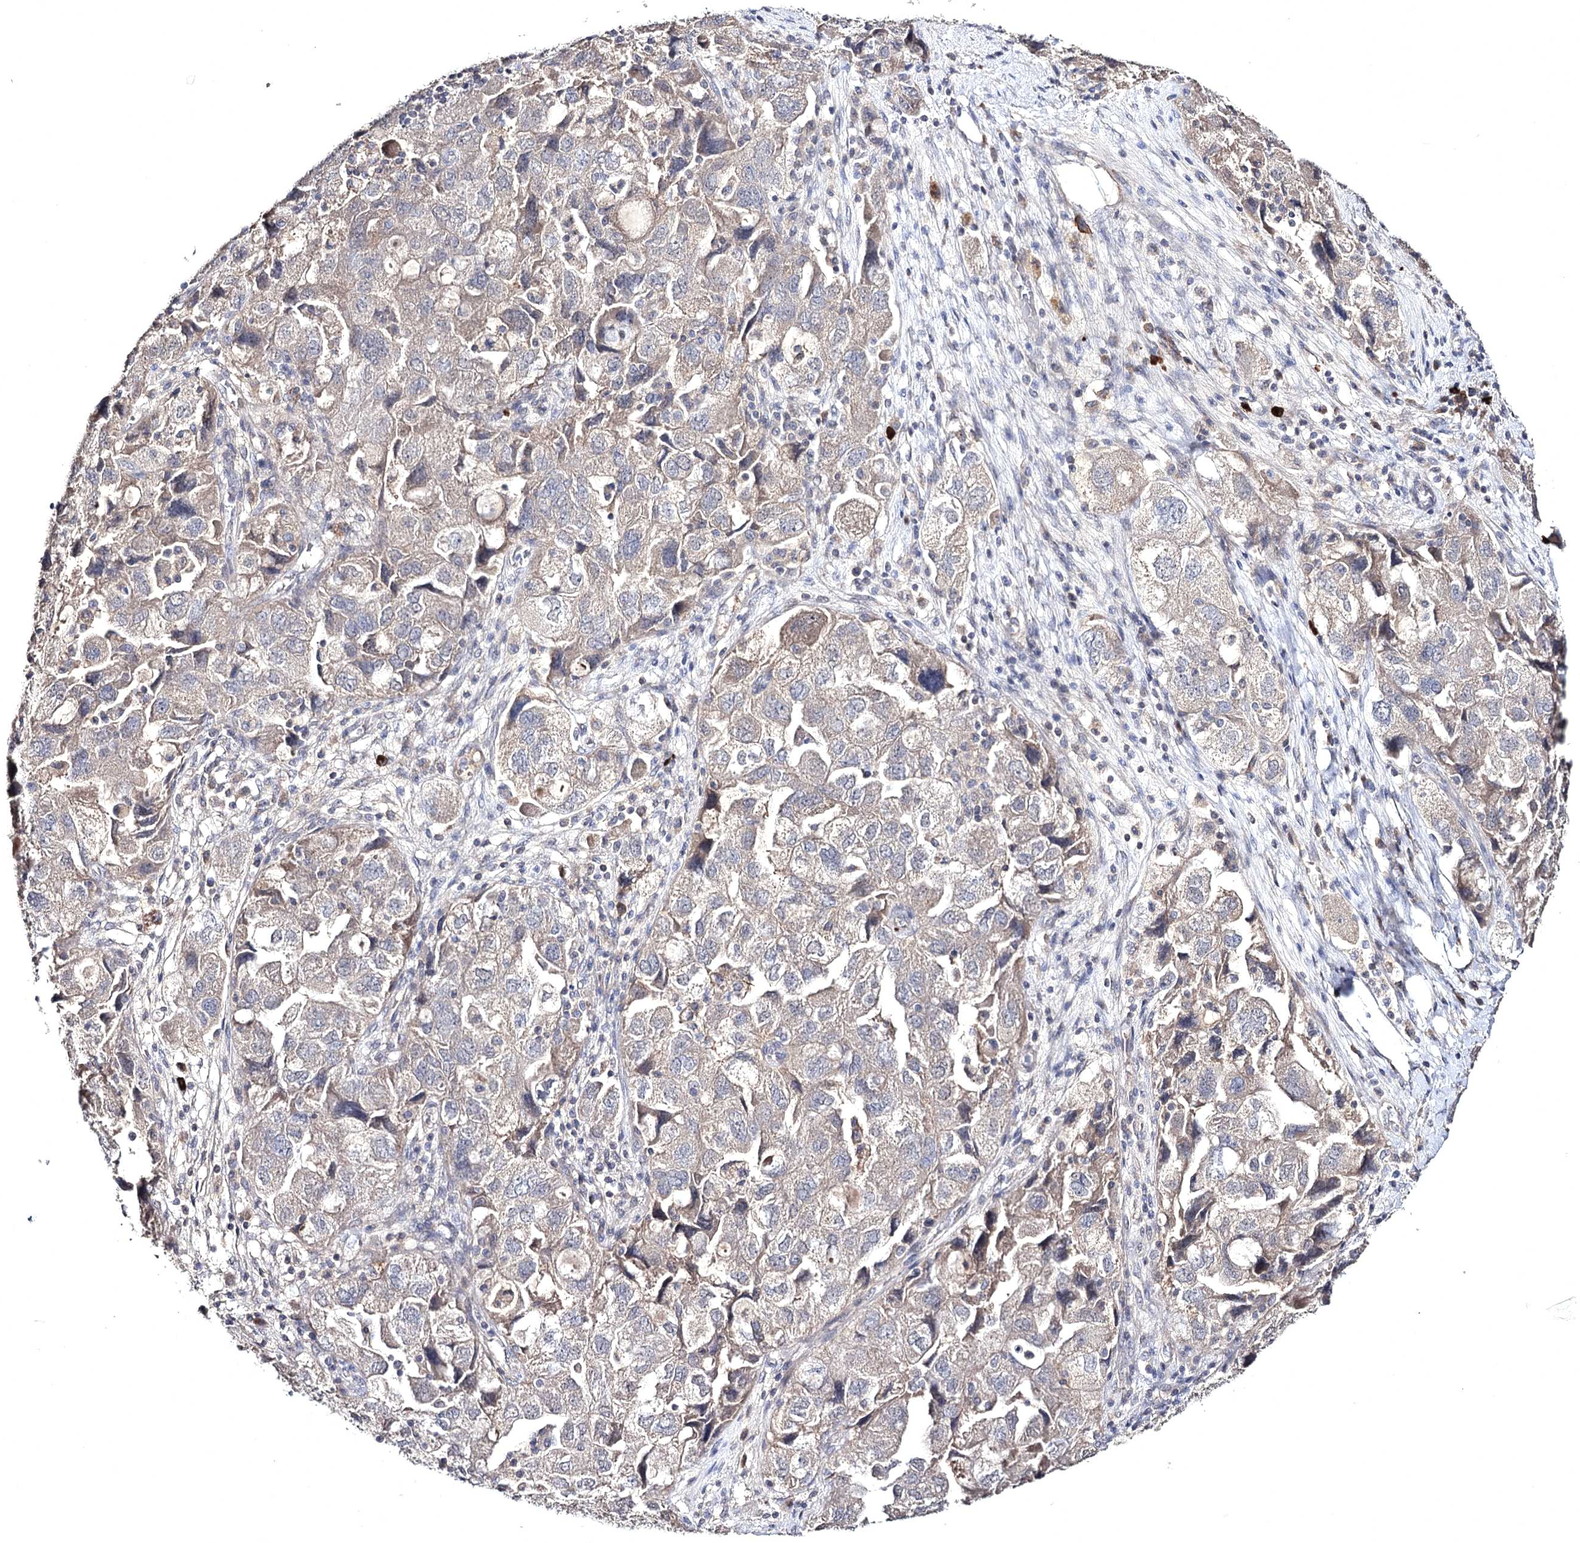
{"staining": {"intensity": "weak", "quantity": "<25%", "location": "cytoplasmic/membranous"}, "tissue": "ovarian cancer", "cell_type": "Tumor cells", "image_type": "cancer", "snomed": [{"axis": "morphology", "description": "Carcinoma, NOS"}, {"axis": "morphology", "description": "Cystadenocarcinoma, serous, NOS"}, {"axis": "topography", "description": "Ovary"}], "caption": "Immunohistochemistry (IHC) photomicrograph of serous cystadenocarcinoma (ovarian) stained for a protein (brown), which shows no staining in tumor cells.", "gene": "SEMA4G", "patient": {"sex": "female", "age": 69}}